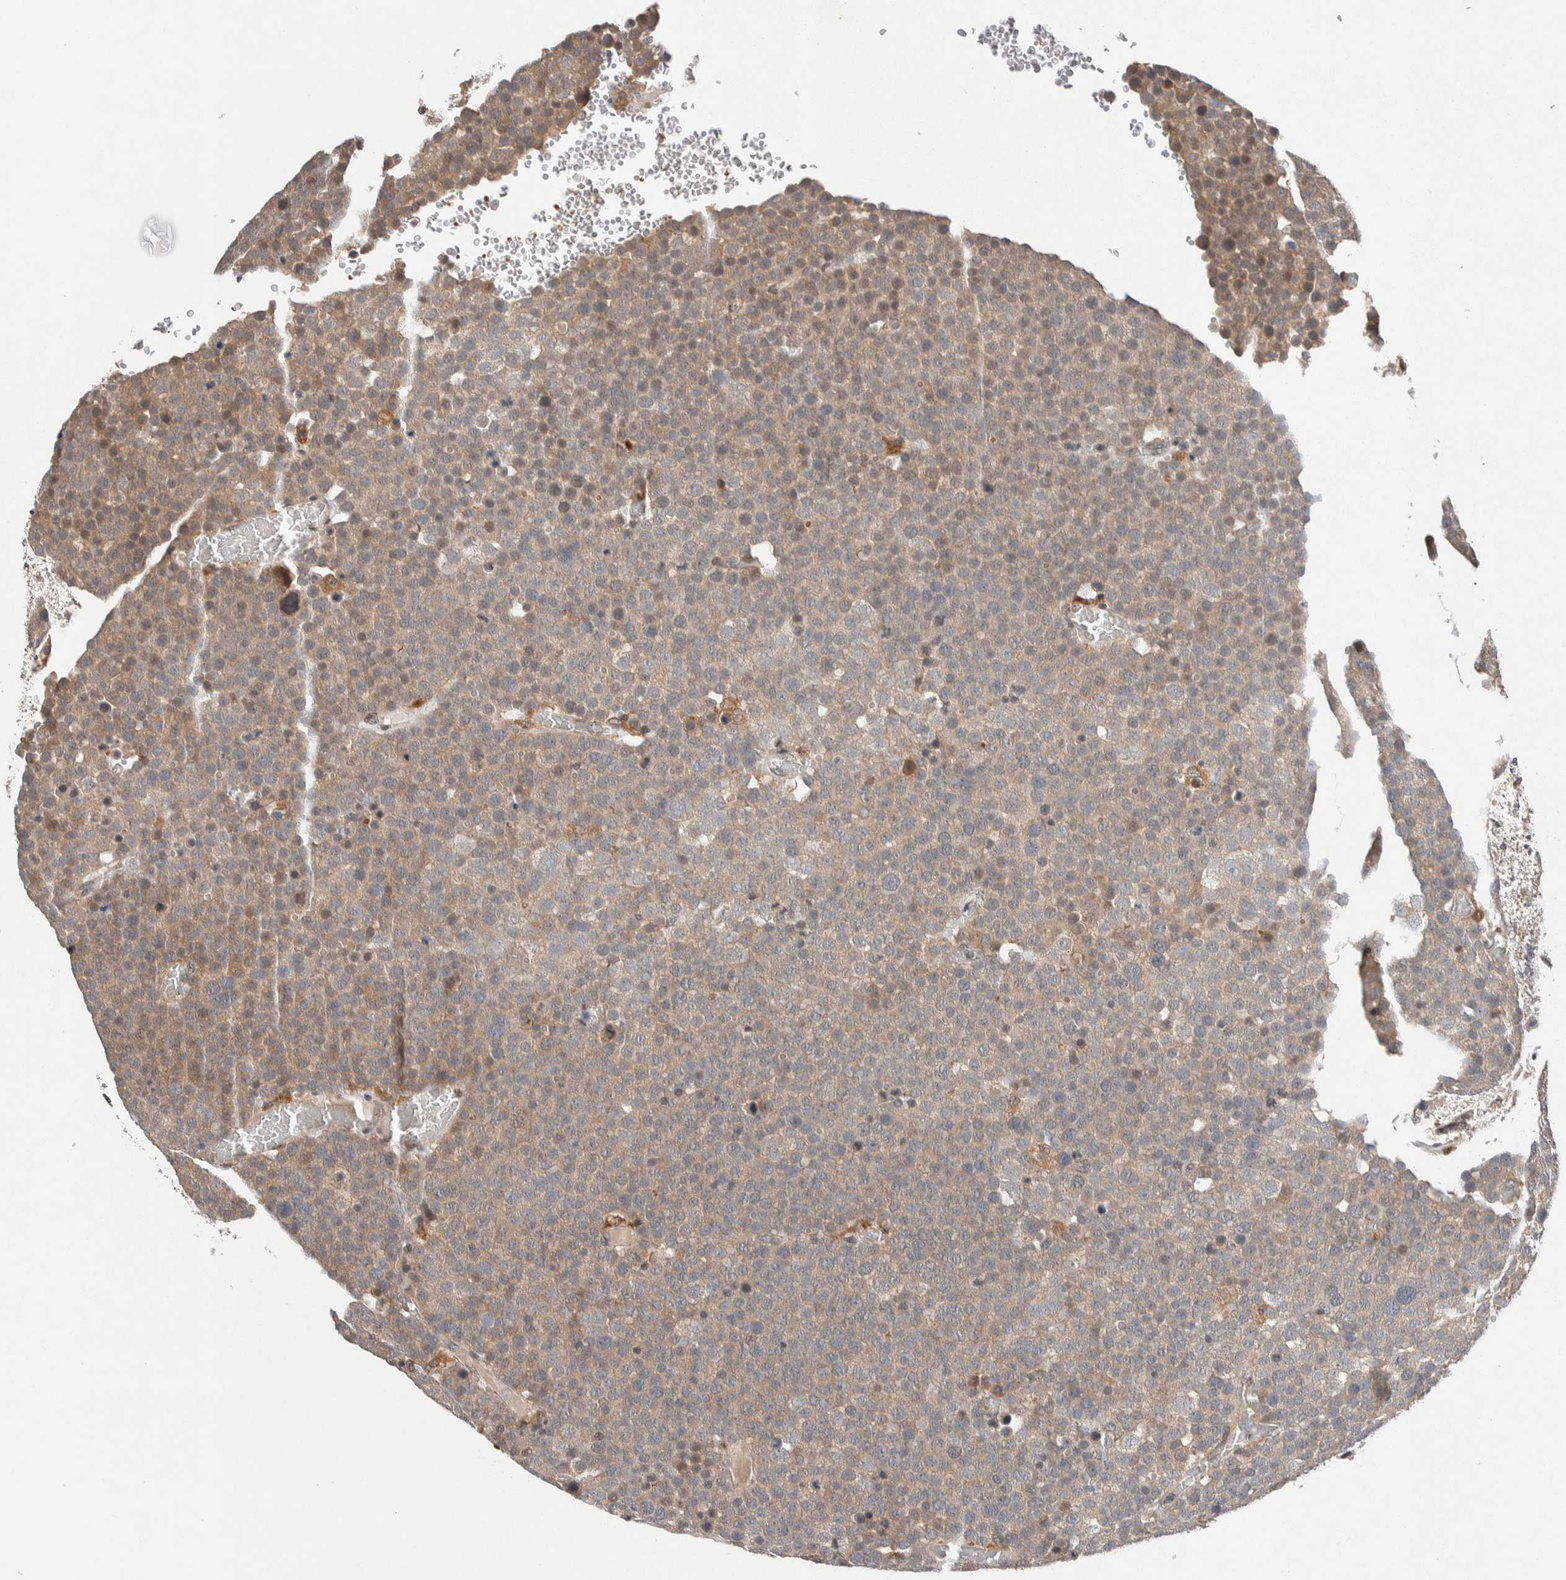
{"staining": {"intensity": "weak", "quantity": "25%-75%", "location": "cytoplasmic/membranous"}, "tissue": "testis cancer", "cell_type": "Tumor cells", "image_type": "cancer", "snomed": [{"axis": "morphology", "description": "Seminoma, NOS"}, {"axis": "topography", "description": "Testis"}], "caption": "This is an image of immunohistochemistry (IHC) staining of testis seminoma, which shows weak staining in the cytoplasmic/membranous of tumor cells.", "gene": "KCNK1", "patient": {"sex": "male", "age": 71}}